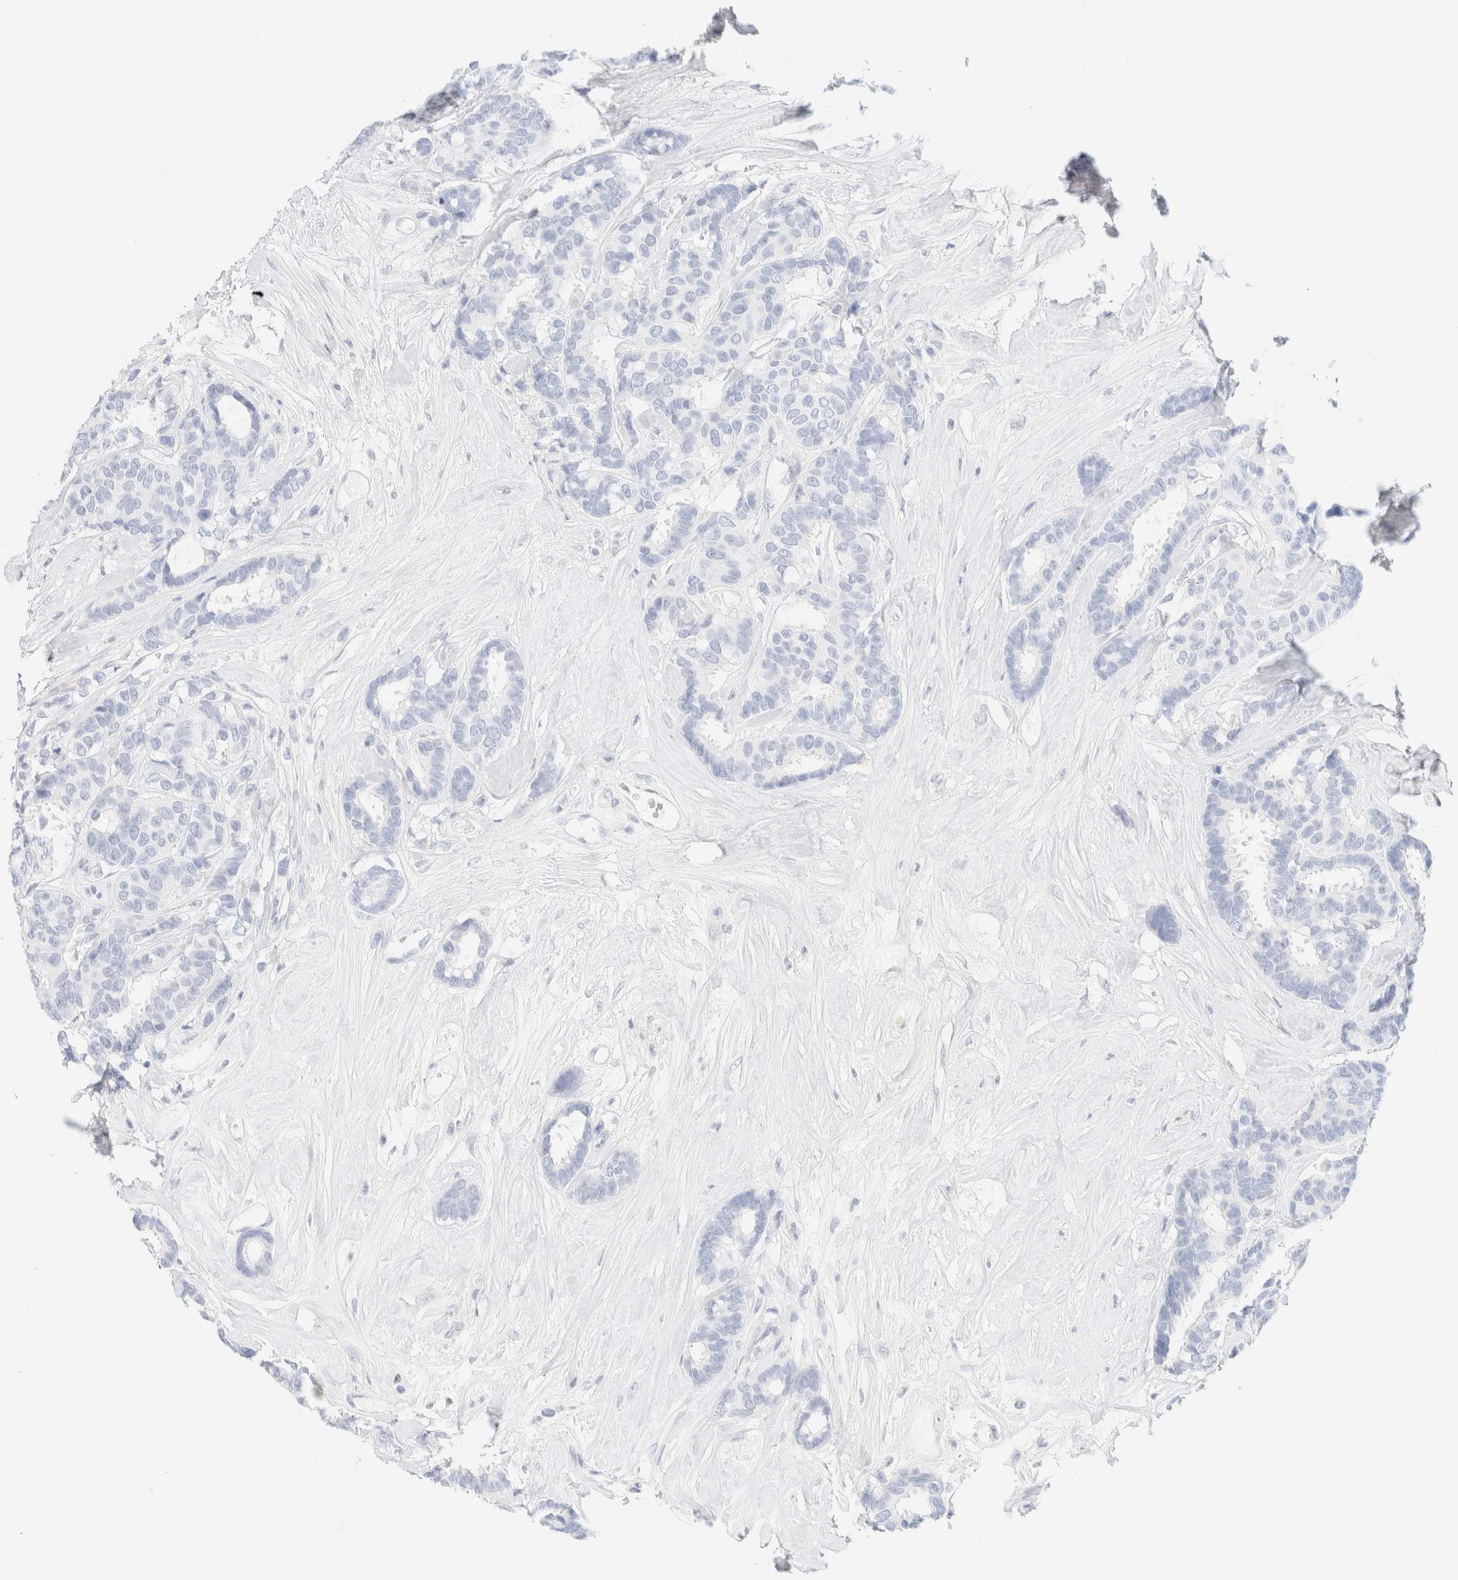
{"staining": {"intensity": "negative", "quantity": "none", "location": "none"}, "tissue": "breast cancer", "cell_type": "Tumor cells", "image_type": "cancer", "snomed": [{"axis": "morphology", "description": "Duct carcinoma"}, {"axis": "topography", "description": "Breast"}], "caption": "The micrograph displays no staining of tumor cells in intraductal carcinoma (breast).", "gene": "IKZF3", "patient": {"sex": "female", "age": 87}}